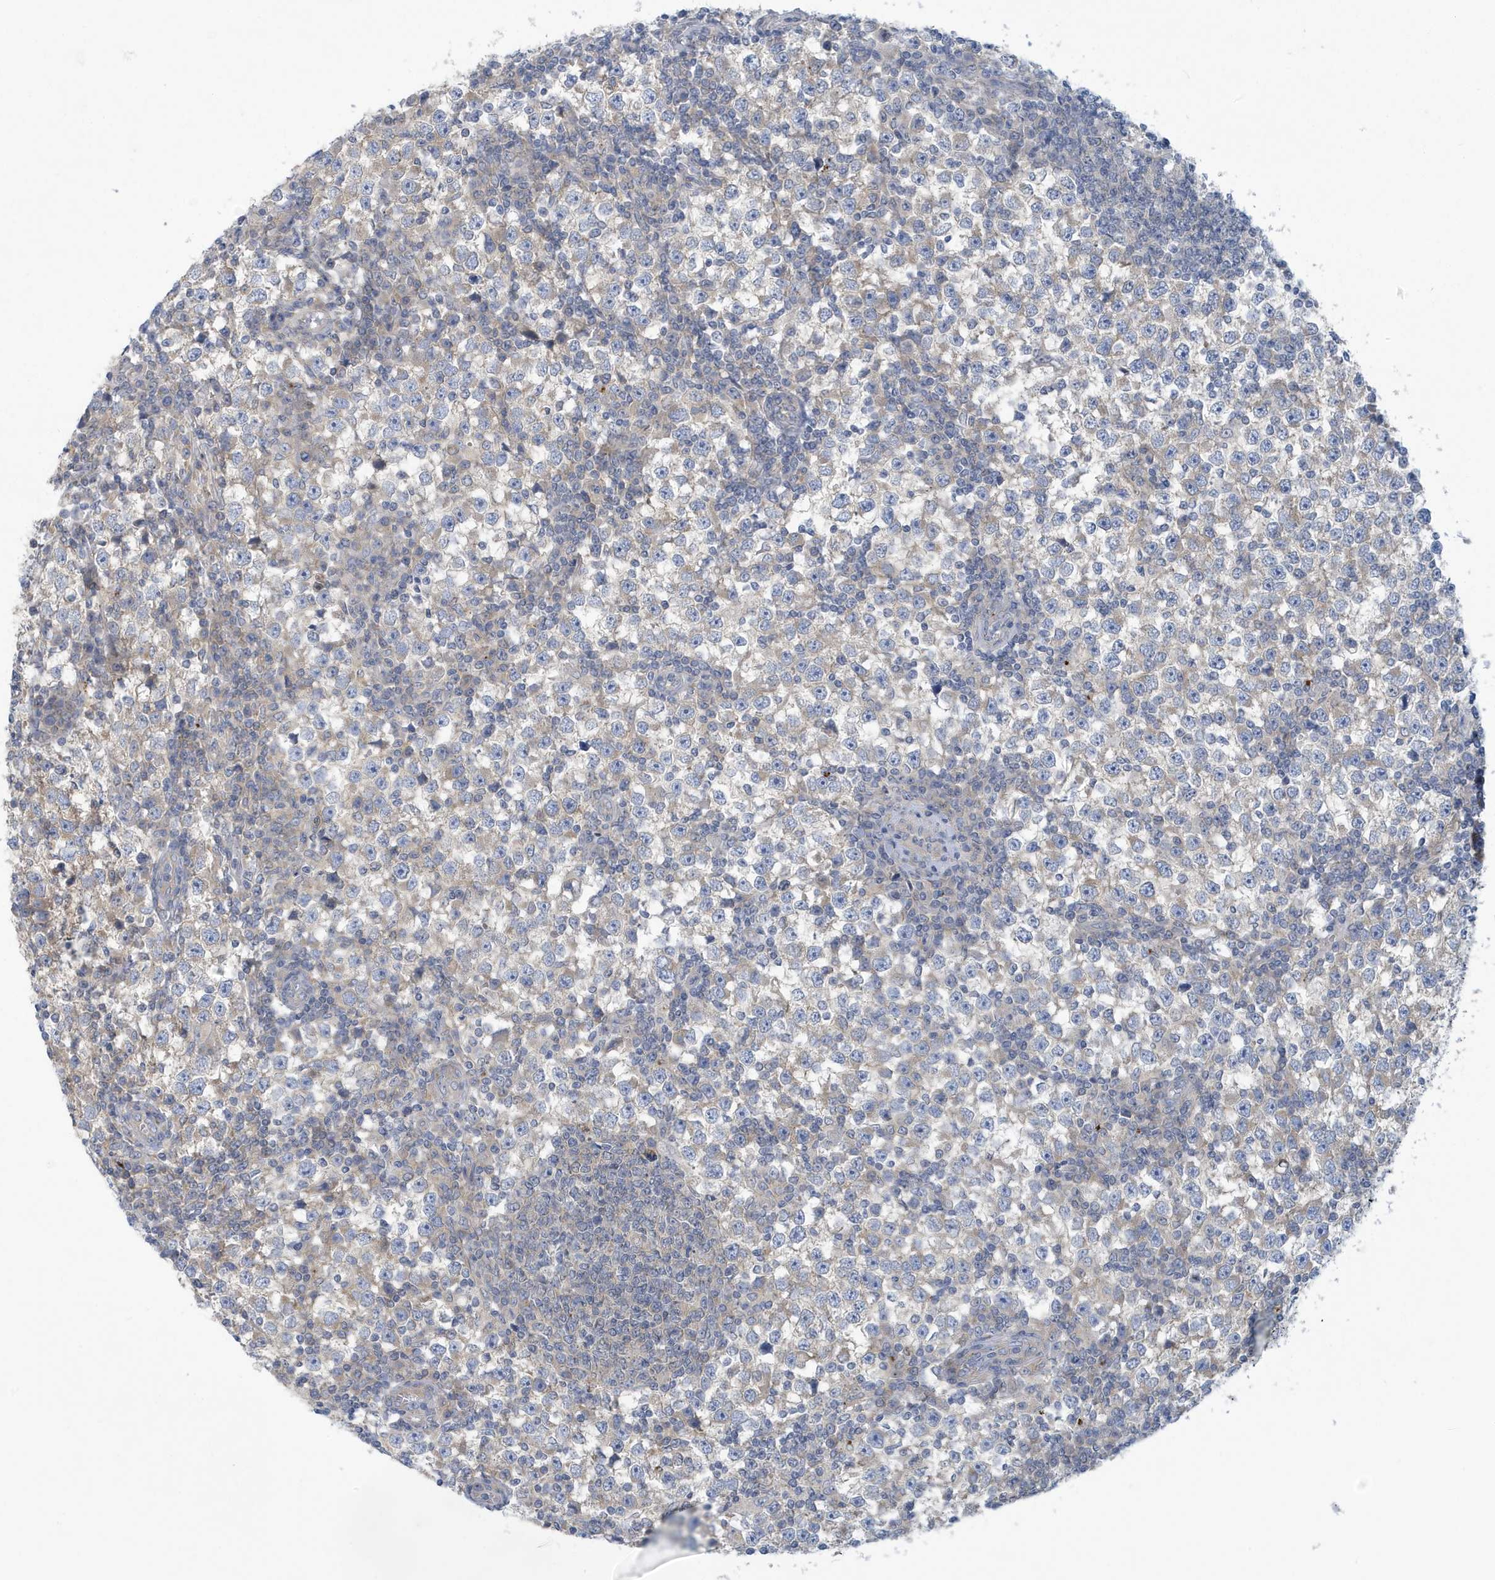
{"staining": {"intensity": "negative", "quantity": "none", "location": "none"}, "tissue": "testis cancer", "cell_type": "Tumor cells", "image_type": "cancer", "snomed": [{"axis": "morphology", "description": "Seminoma, NOS"}, {"axis": "topography", "description": "Testis"}], "caption": "Tumor cells show no significant protein expression in testis cancer (seminoma).", "gene": "VTA1", "patient": {"sex": "male", "age": 65}}